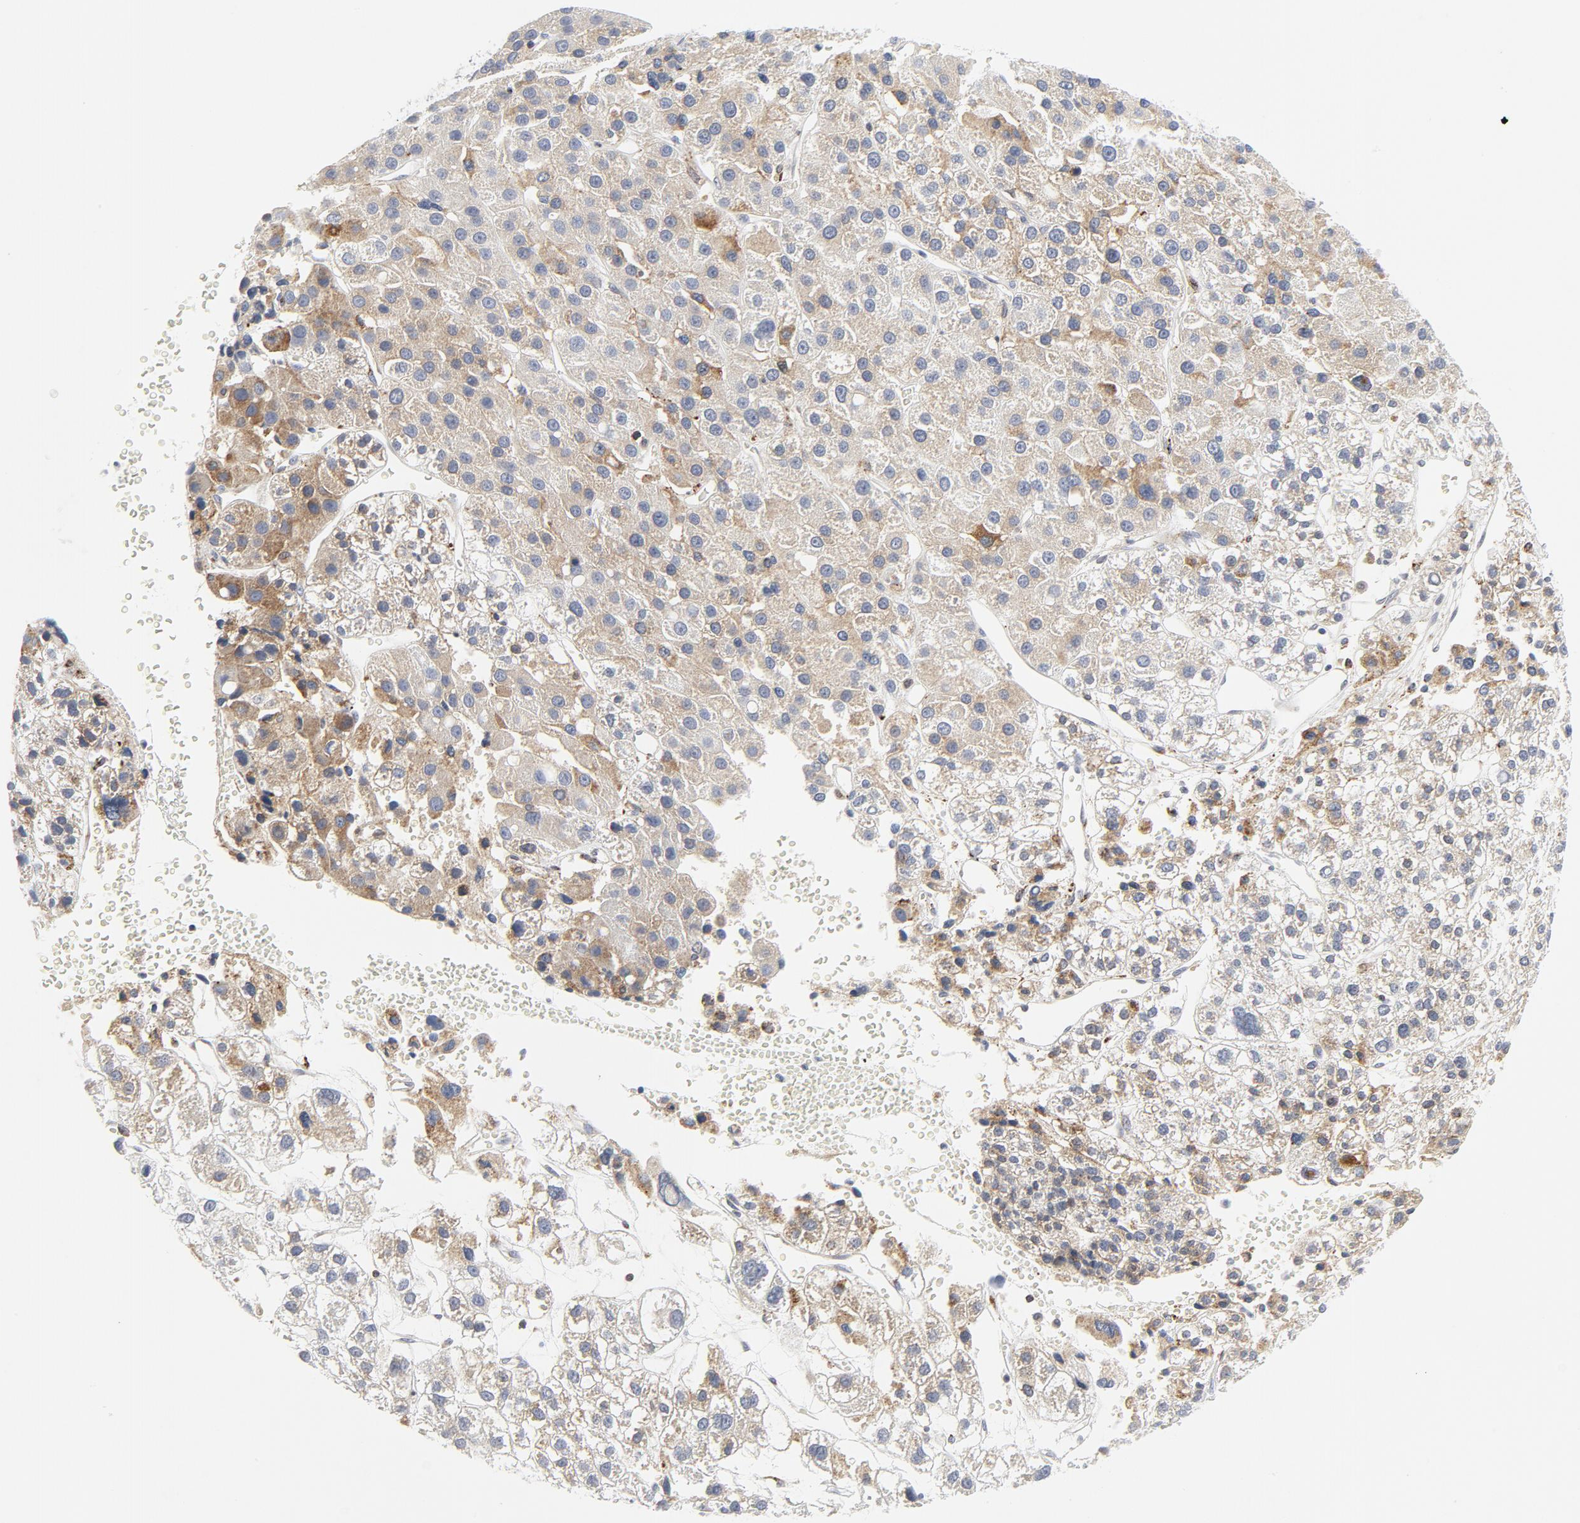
{"staining": {"intensity": "weak", "quantity": ">75%", "location": "cytoplasmic/membranous"}, "tissue": "liver cancer", "cell_type": "Tumor cells", "image_type": "cancer", "snomed": [{"axis": "morphology", "description": "Carcinoma, Hepatocellular, NOS"}, {"axis": "topography", "description": "Liver"}], "caption": "Immunohistochemistry (IHC) micrograph of human liver cancer (hepatocellular carcinoma) stained for a protein (brown), which exhibits low levels of weak cytoplasmic/membranous positivity in approximately >75% of tumor cells.", "gene": "LRP6", "patient": {"sex": "female", "age": 85}}